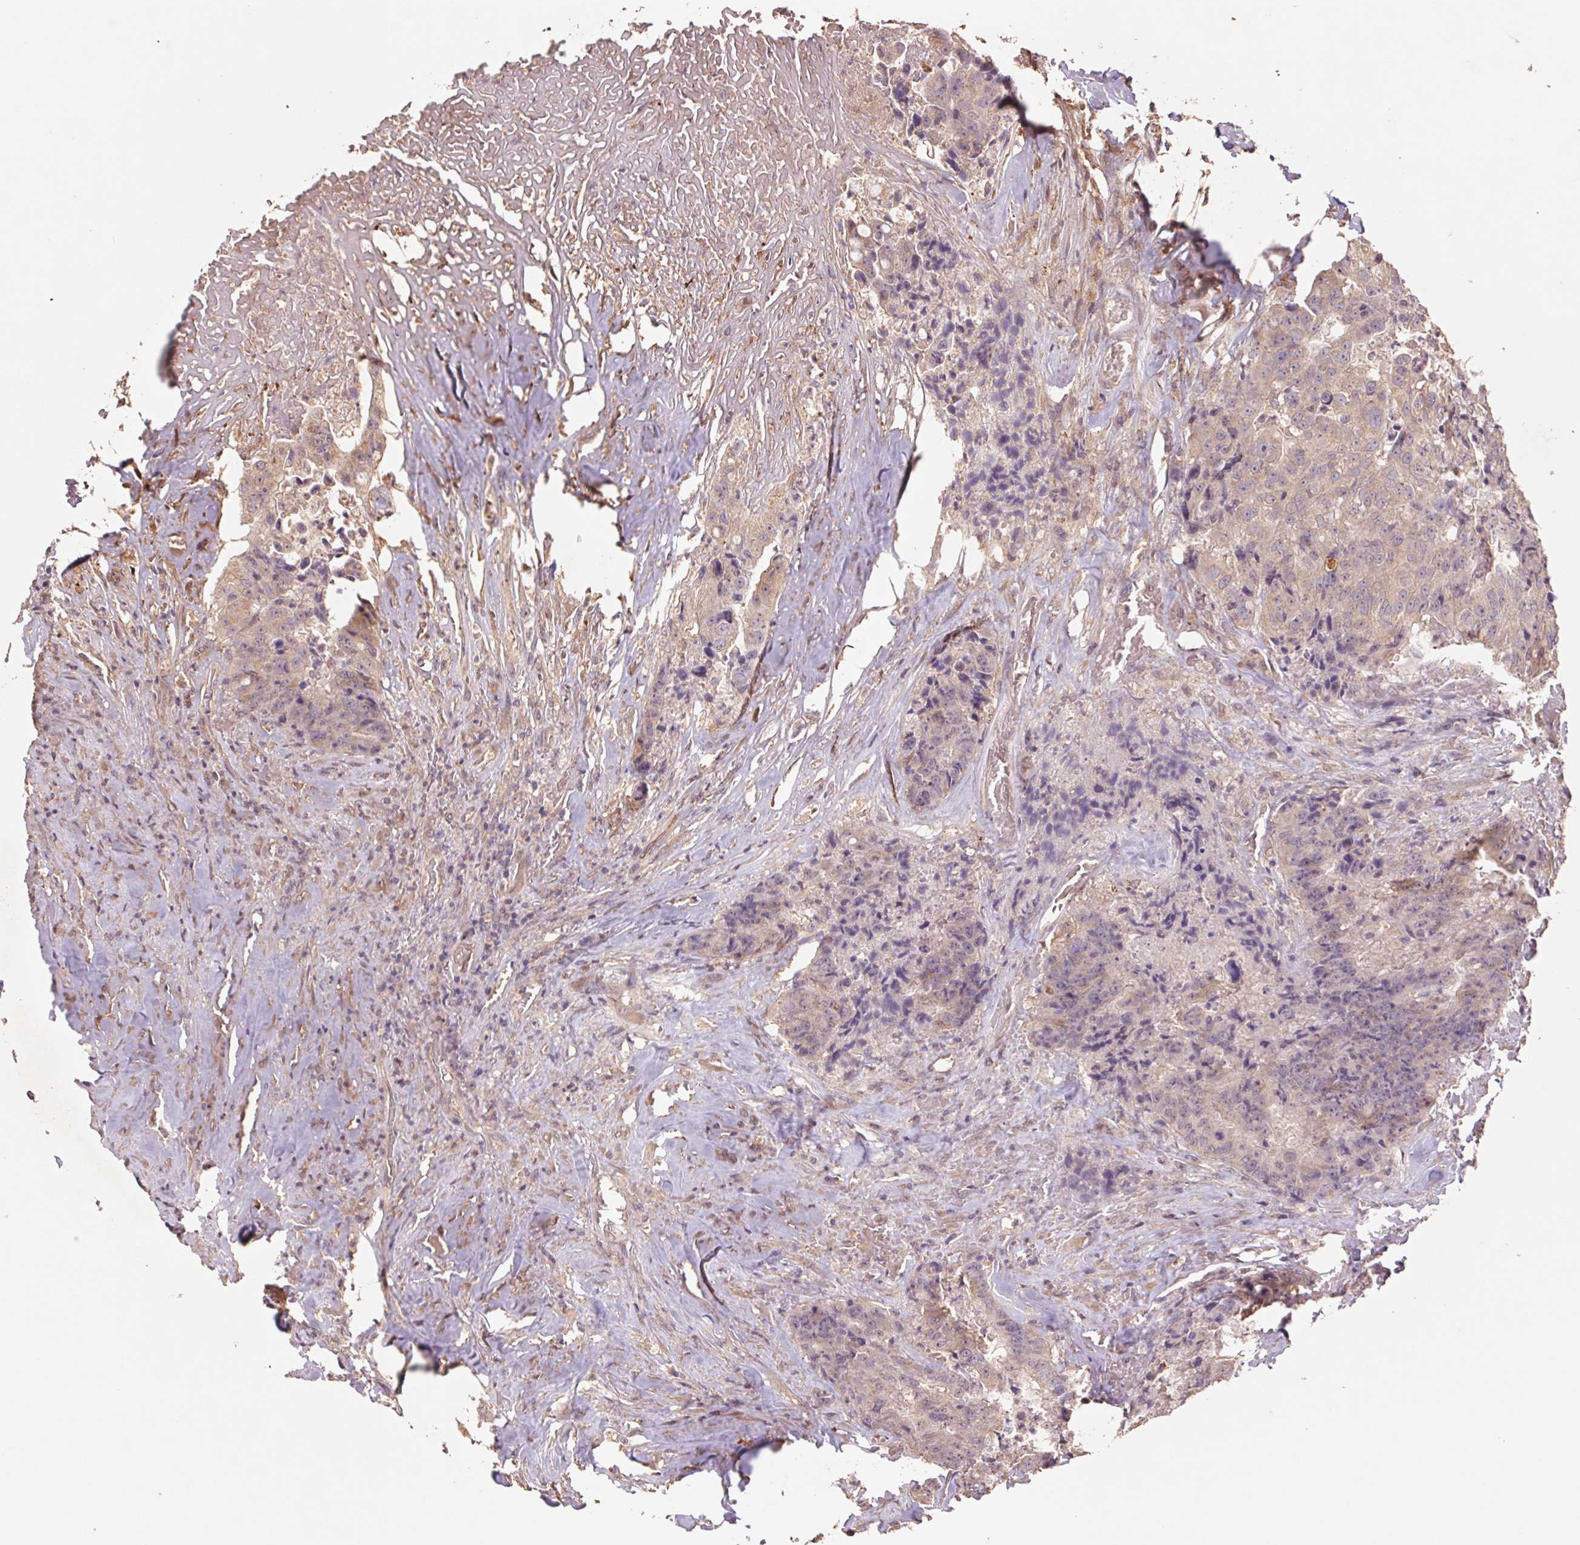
{"staining": {"intensity": "weak", "quantity": ">75%", "location": "cytoplasmic/membranous"}, "tissue": "colorectal cancer", "cell_type": "Tumor cells", "image_type": "cancer", "snomed": [{"axis": "morphology", "description": "Adenocarcinoma, NOS"}, {"axis": "topography", "description": "Rectum"}], "caption": "This is an image of immunohistochemistry (IHC) staining of adenocarcinoma (colorectal), which shows weak positivity in the cytoplasmic/membranous of tumor cells.", "gene": "GRM2", "patient": {"sex": "female", "age": 62}}